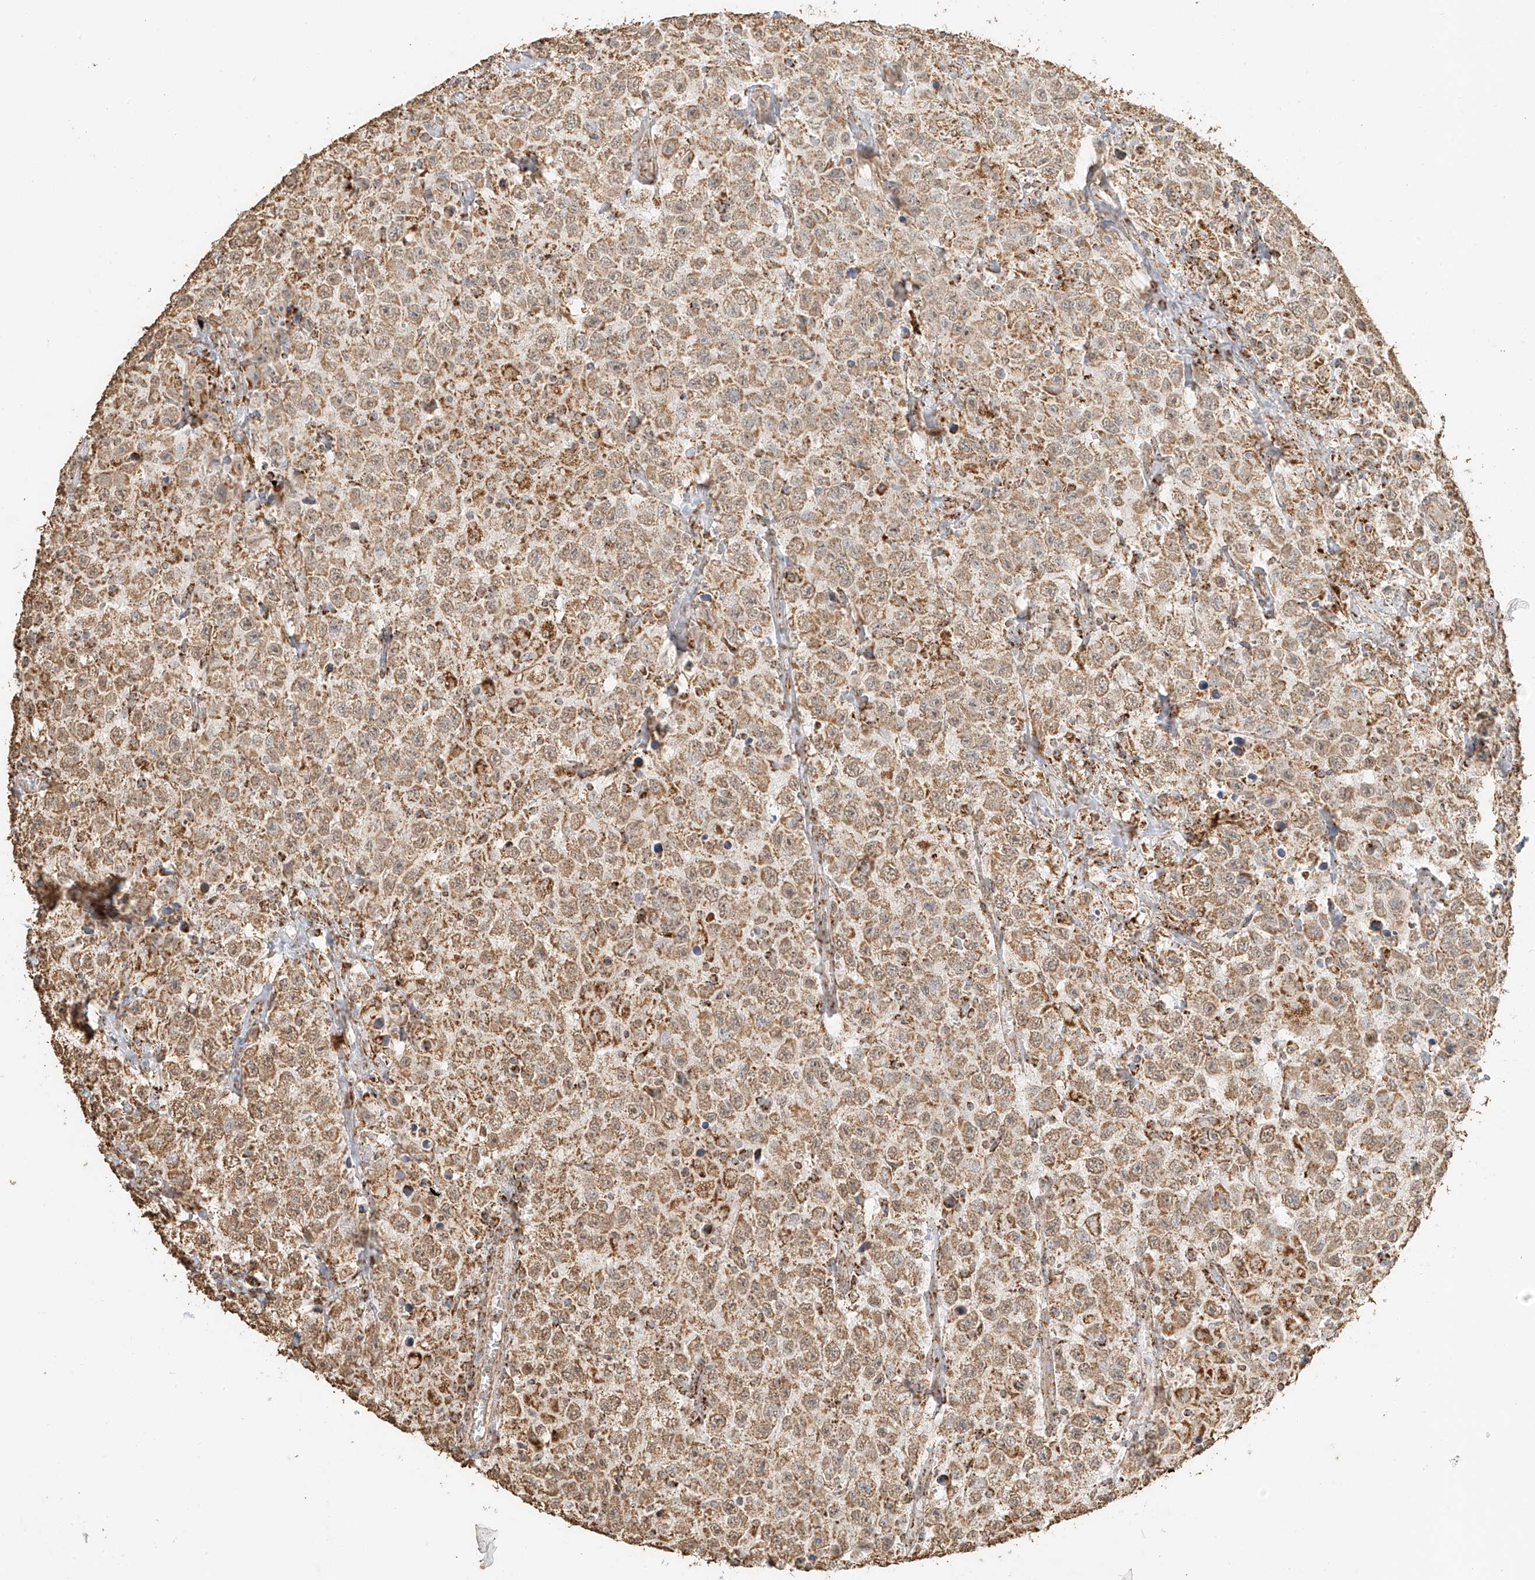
{"staining": {"intensity": "moderate", "quantity": ">75%", "location": "cytoplasmic/membranous"}, "tissue": "testis cancer", "cell_type": "Tumor cells", "image_type": "cancer", "snomed": [{"axis": "morphology", "description": "Seminoma, NOS"}, {"axis": "topography", "description": "Testis"}], "caption": "A micrograph showing moderate cytoplasmic/membranous expression in about >75% of tumor cells in testis seminoma, as visualized by brown immunohistochemical staining.", "gene": "MIPEP", "patient": {"sex": "male", "age": 41}}